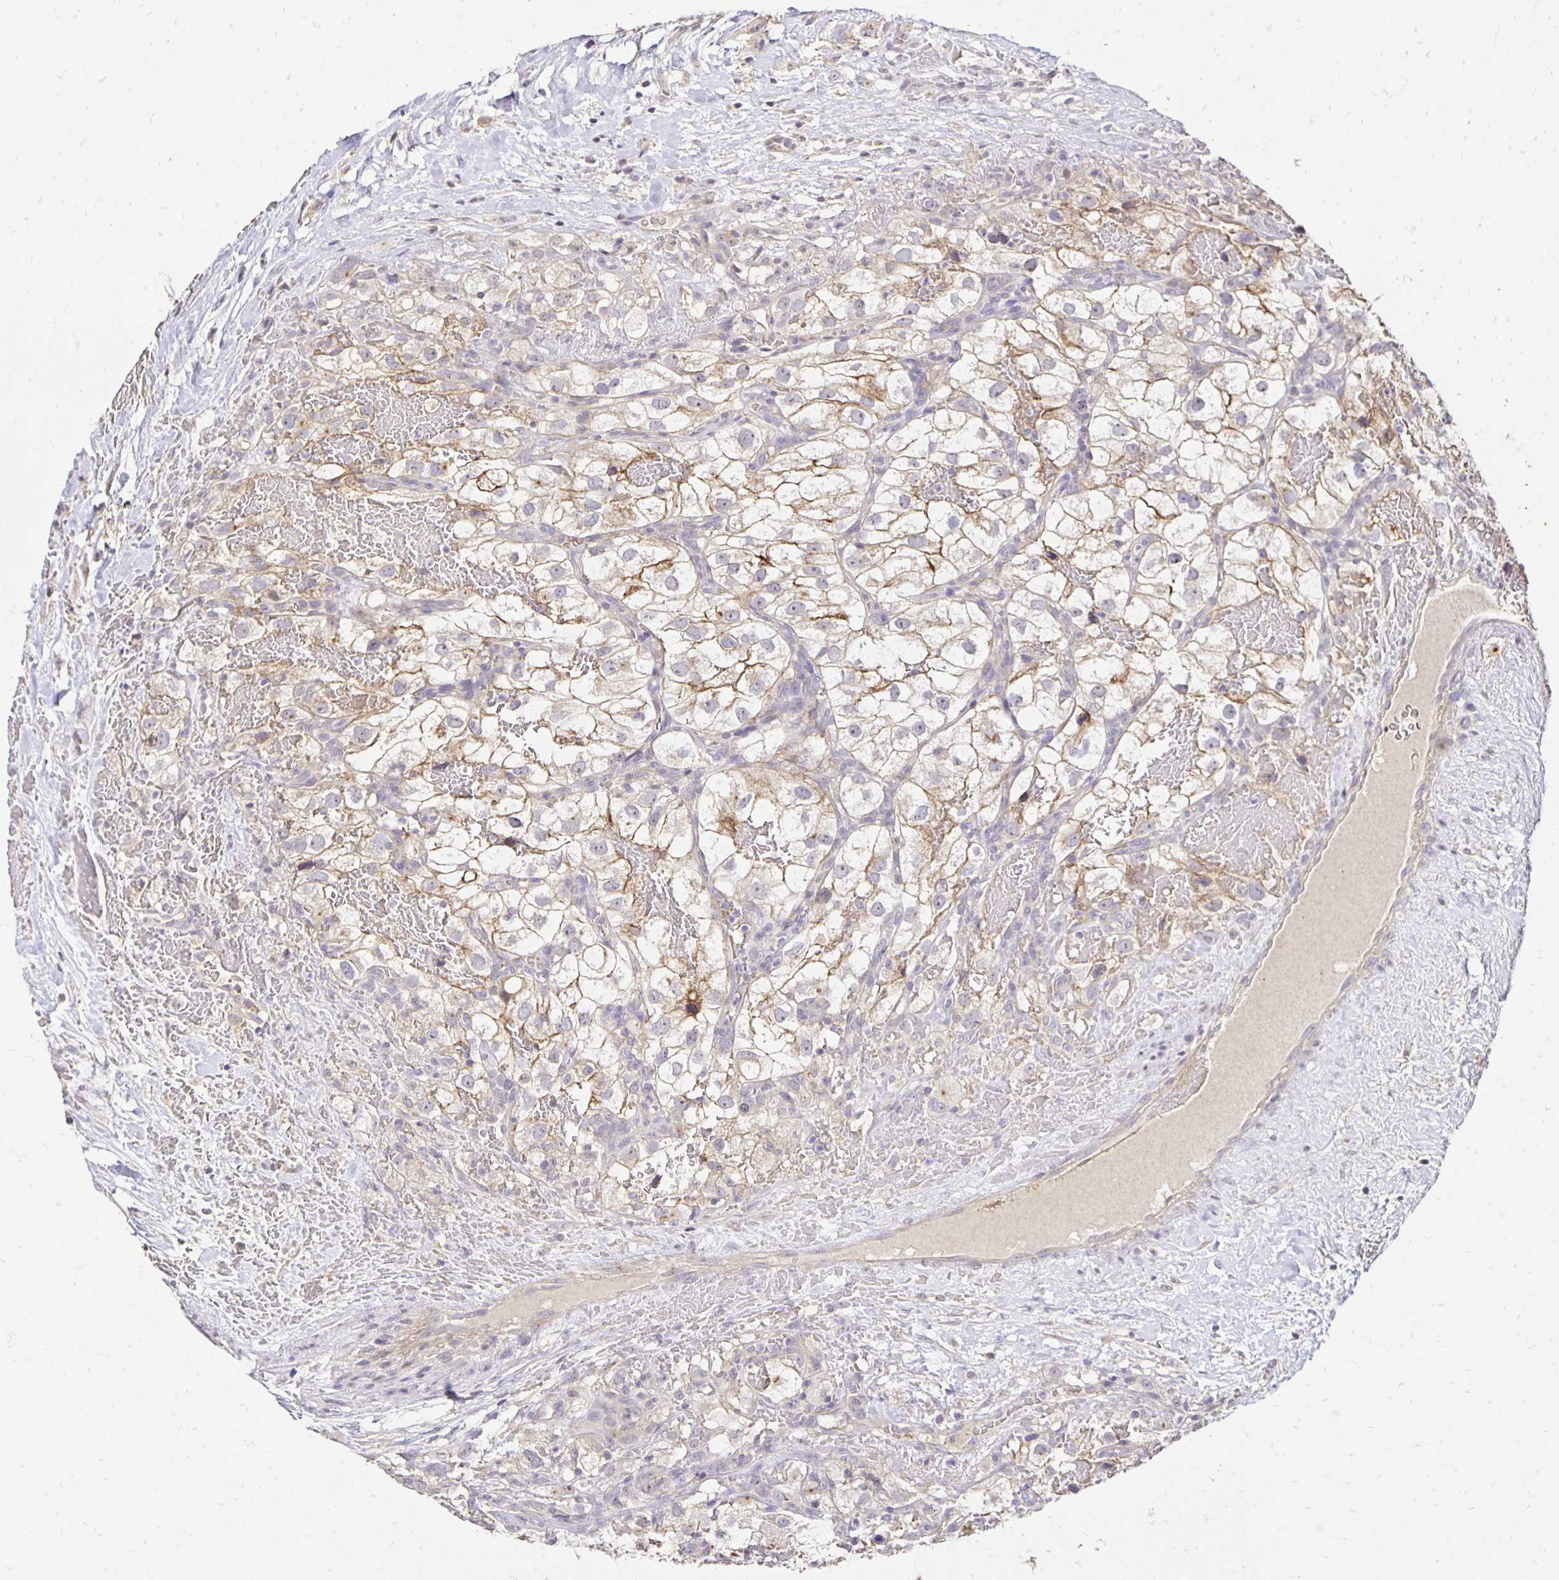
{"staining": {"intensity": "moderate", "quantity": "<25%", "location": "cytoplasmic/membranous"}, "tissue": "renal cancer", "cell_type": "Tumor cells", "image_type": "cancer", "snomed": [{"axis": "morphology", "description": "Adenocarcinoma, NOS"}, {"axis": "topography", "description": "Kidney"}], "caption": "Protein positivity by IHC reveals moderate cytoplasmic/membranous positivity in about <25% of tumor cells in renal adenocarcinoma.", "gene": "PNPLA3", "patient": {"sex": "male", "age": 59}}